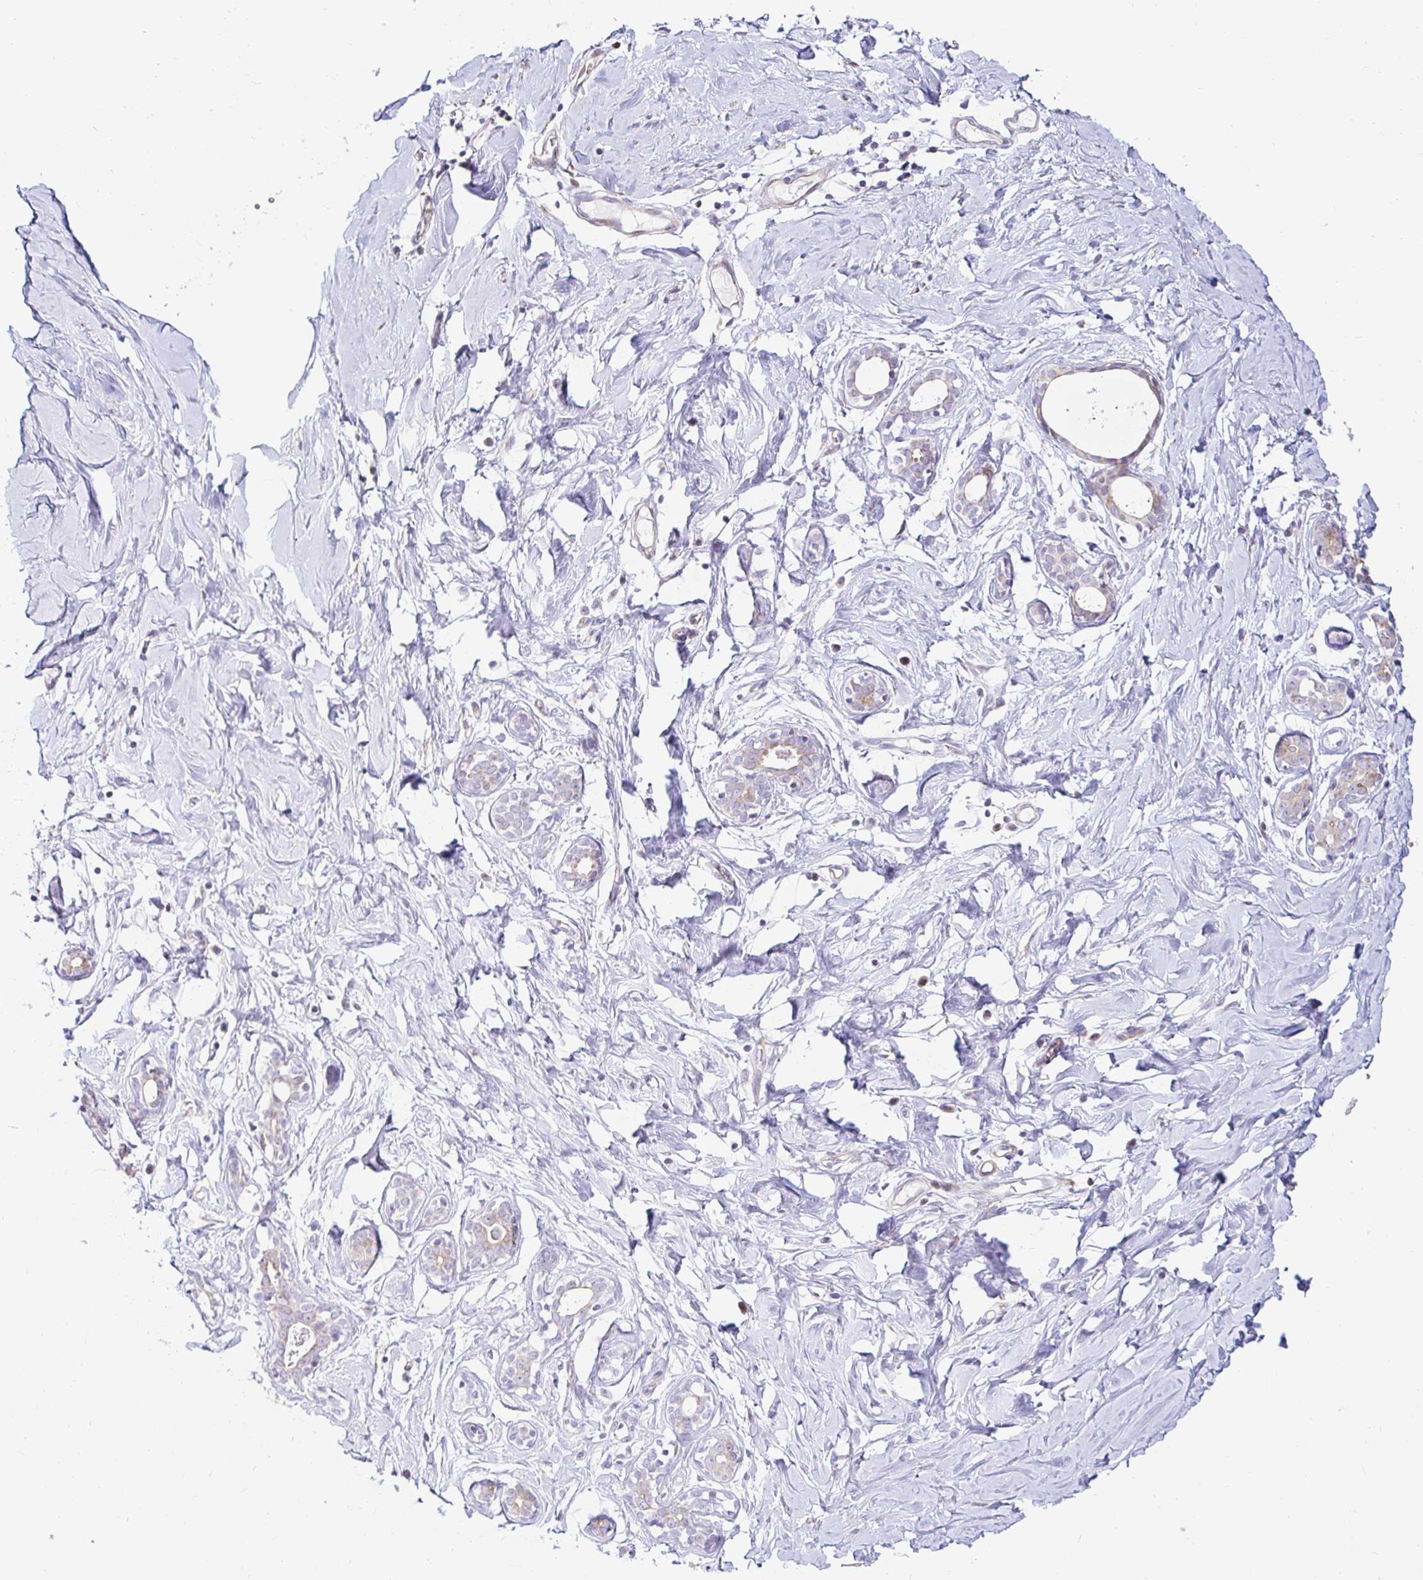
{"staining": {"intensity": "negative", "quantity": "none", "location": "none"}, "tissue": "breast", "cell_type": "Adipocytes", "image_type": "normal", "snomed": [{"axis": "morphology", "description": "Normal tissue, NOS"}, {"axis": "topography", "description": "Breast"}], "caption": "The image displays no significant expression in adipocytes of breast. Brightfield microscopy of immunohistochemistry stained with DAB (brown) and hematoxylin (blue), captured at high magnification.", "gene": "CAPSL", "patient": {"sex": "female", "age": 27}}